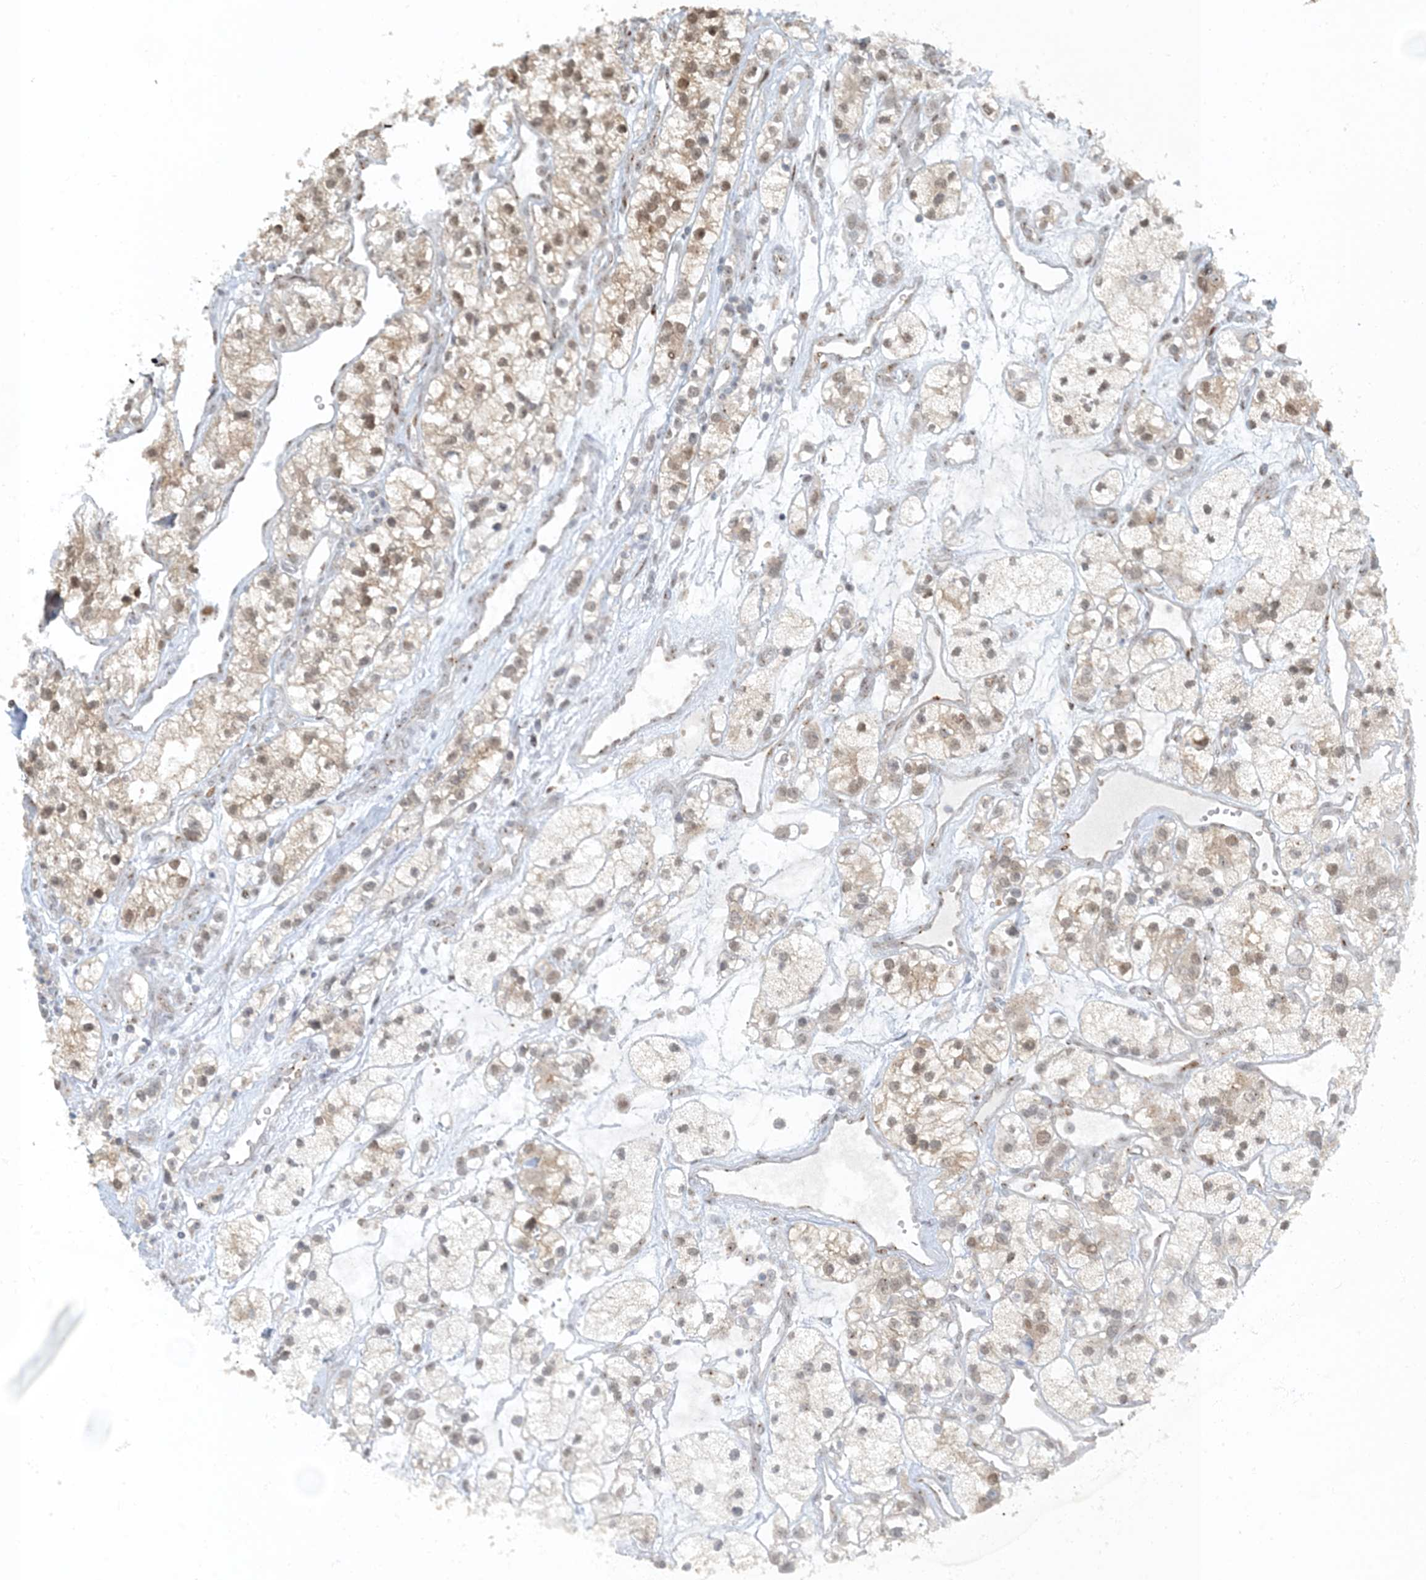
{"staining": {"intensity": "weak", "quantity": "25%-75%", "location": "cytoplasmic/membranous,nuclear"}, "tissue": "renal cancer", "cell_type": "Tumor cells", "image_type": "cancer", "snomed": [{"axis": "morphology", "description": "Adenocarcinoma, NOS"}, {"axis": "topography", "description": "Kidney"}], "caption": "High-power microscopy captured an IHC micrograph of renal adenocarcinoma, revealing weak cytoplasmic/membranous and nuclear positivity in about 25%-75% of tumor cells.", "gene": "MBD1", "patient": {"sex": "female", "age": 57}}